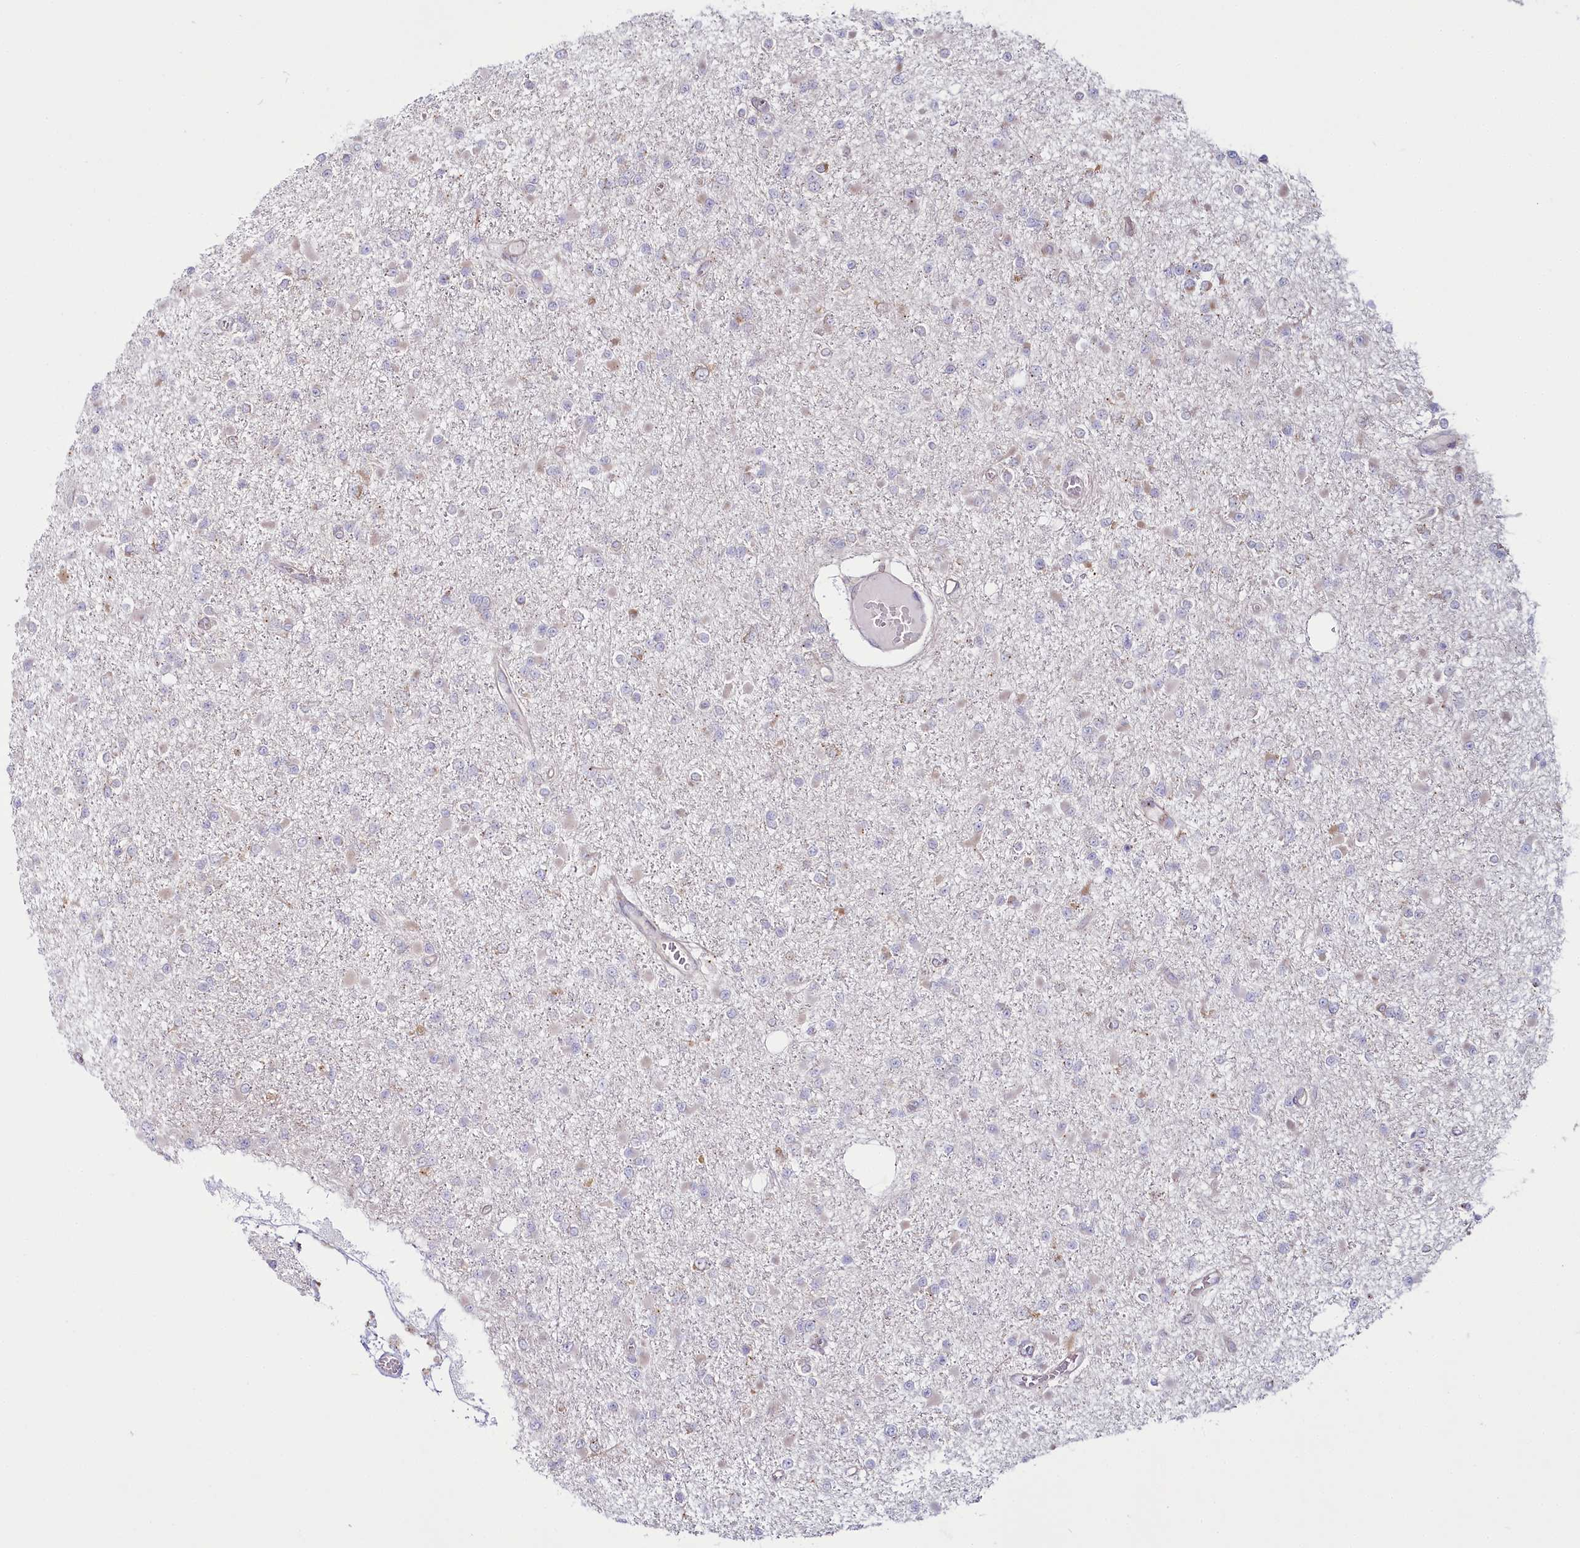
{"staining": {"intensity": "negative", "quantity": "none", "location": "none"}, "tissue": "glioma", "cell_type": "Tumor cells", "image_type": "cancer", "snomed": [{"axis": "morphology", "description": "Glioma, malignant, Low grade"}, {"axis": "topography", "description": "Brain"}], "caption": "Tumor cells show no significant expression in glioma. (Stains: DAB immunohistochemistry (IHC) with hematoxylin counter stain, Microscopy: brightfield microscopy at high magnification).", "gene": "POGLUT1", "patient": {"sex": "female", "age": 22}}